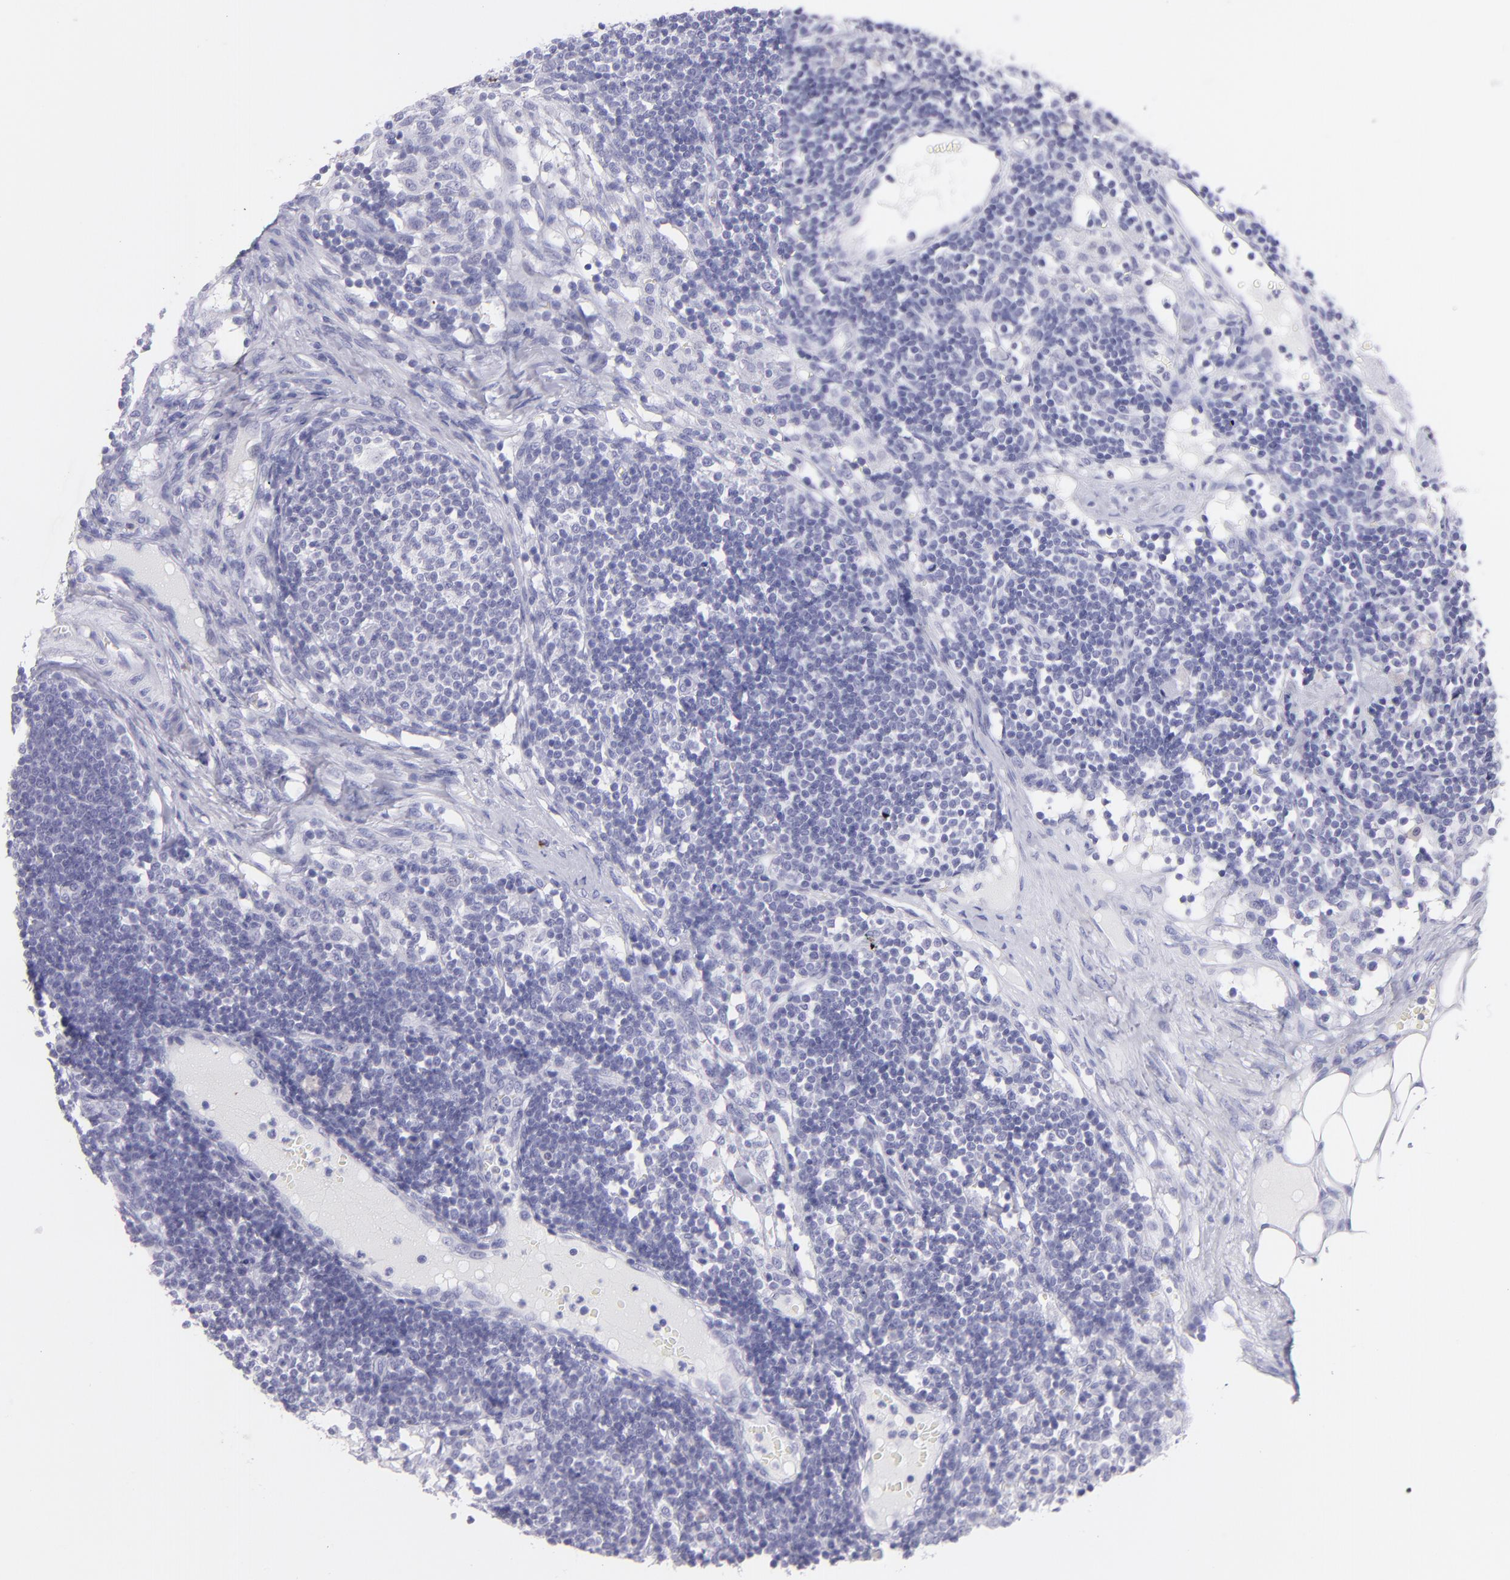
{"staining": {"intensity": "negative", "quantity": "none", "location": "none"}, "tissue": "lymph node", "cell_type": "Germinal center cells", "image_type": "normal", "snomed": [{"axis": "morphology", "description": "Normal tissue, NOS"}, {"axis": "topography", "description": "Lymph node"}], "caption": "Lymph node was stained to show a protein in brown. There is no significant positivity in germinal center cells. (DAB immunohistochemistry with hematoxylin counter stain).", "gene": "PIP", "patient": {"sex": "female", "age": 42}}